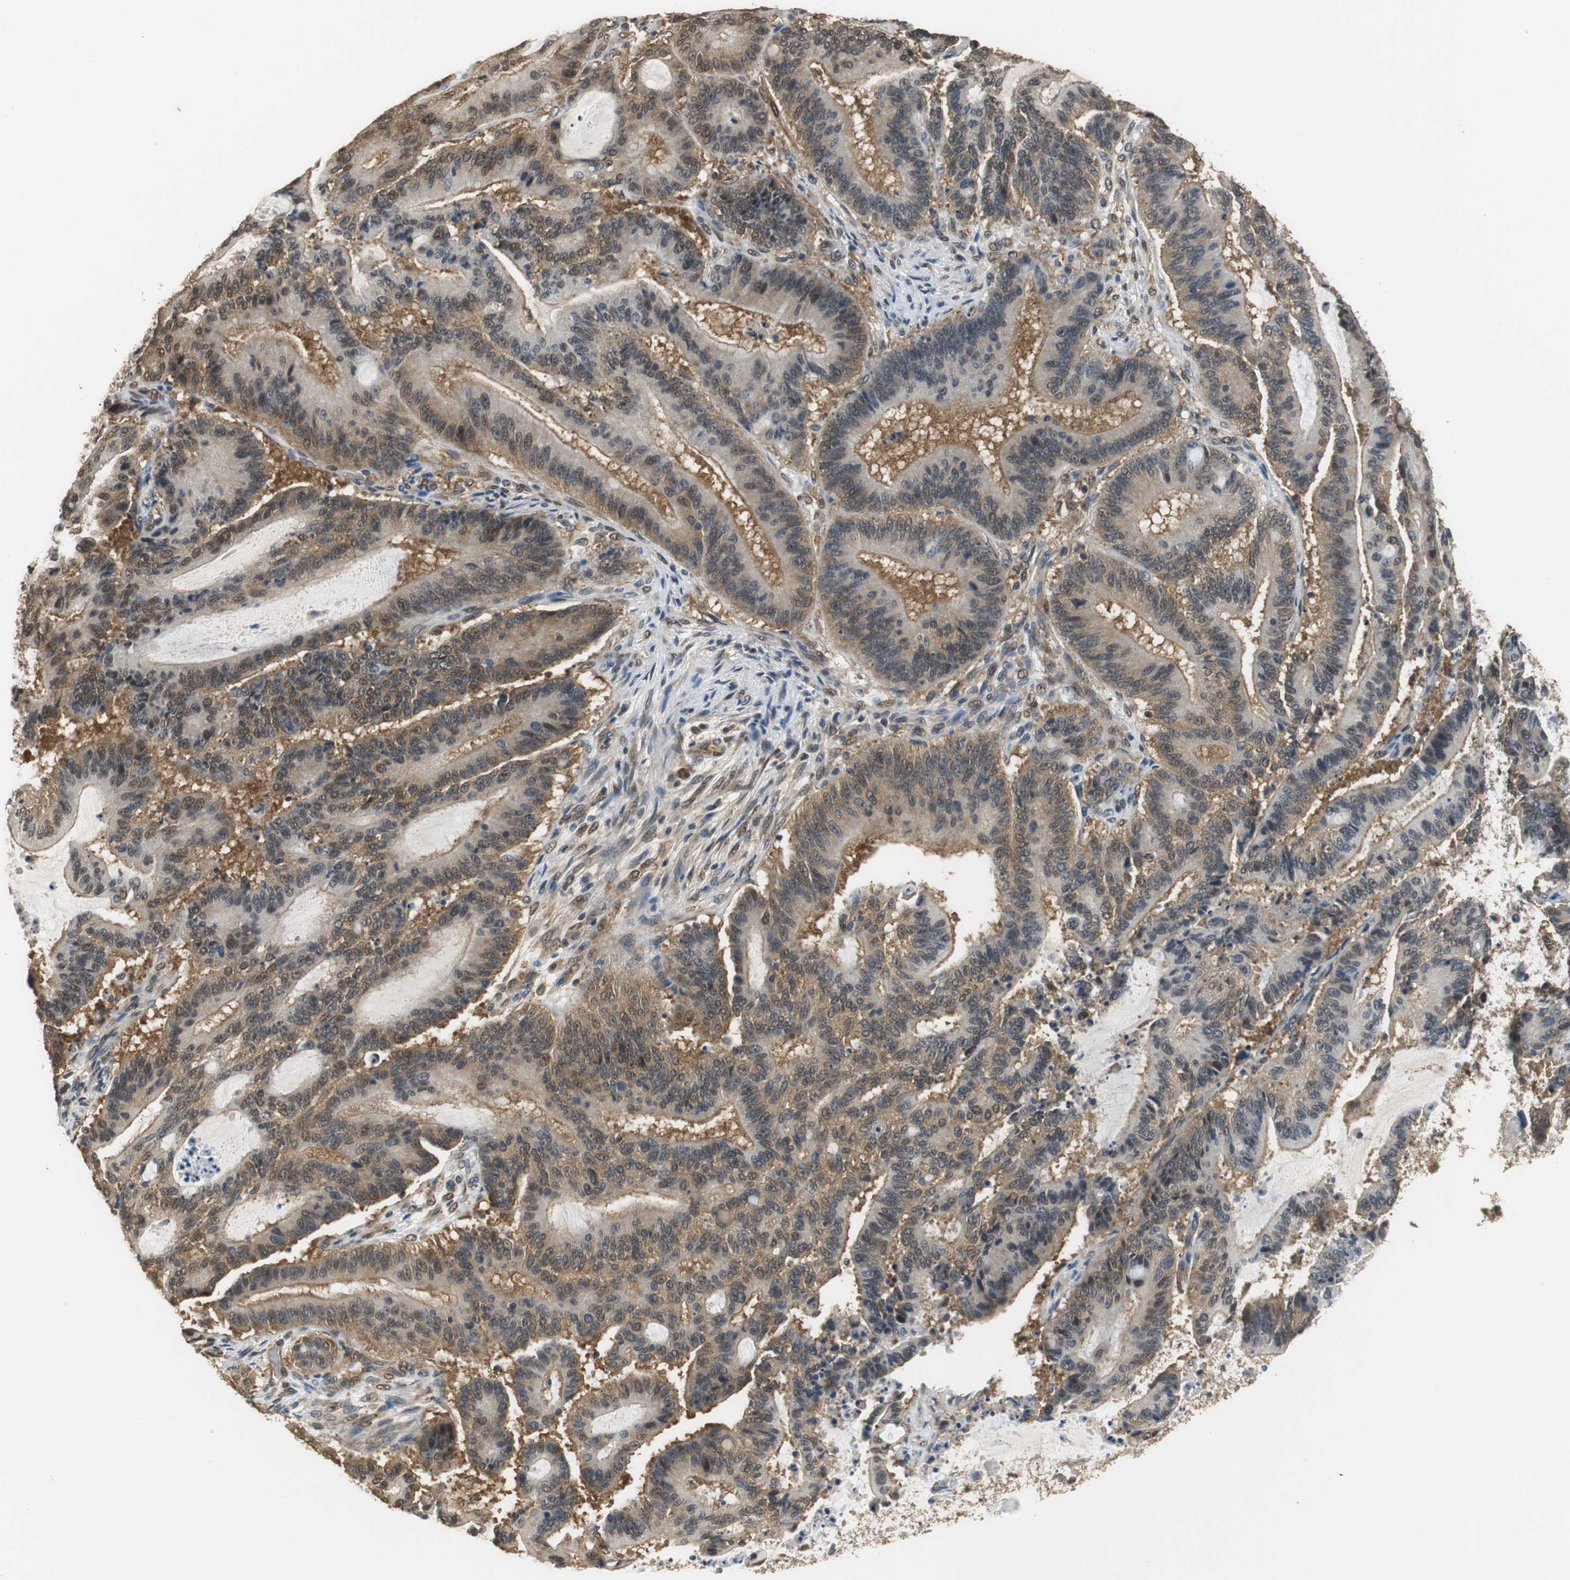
{"staining": {"intensity": "moderate", "quantity": ">75%", "location": "cytoplasmic/membranous,nuclear"}, "tissue": "liver cancer", "cell_type": "Tumor cells", "image_type": "cancer", "snomed": [{"axis": "morphology", "description": "Cholangiocarcinoma"}, {"axis": "topography", "description": "Liver"}], "caption": "There is medium levels of moderate cytoplasmic/membranous and nuclear positivity in tumor cells of liver cancer, as demonstrated by immunohistochemical staining (brown color).", "gene": "UBQLN2", "patient": {"sex": "female", "age": 73}}